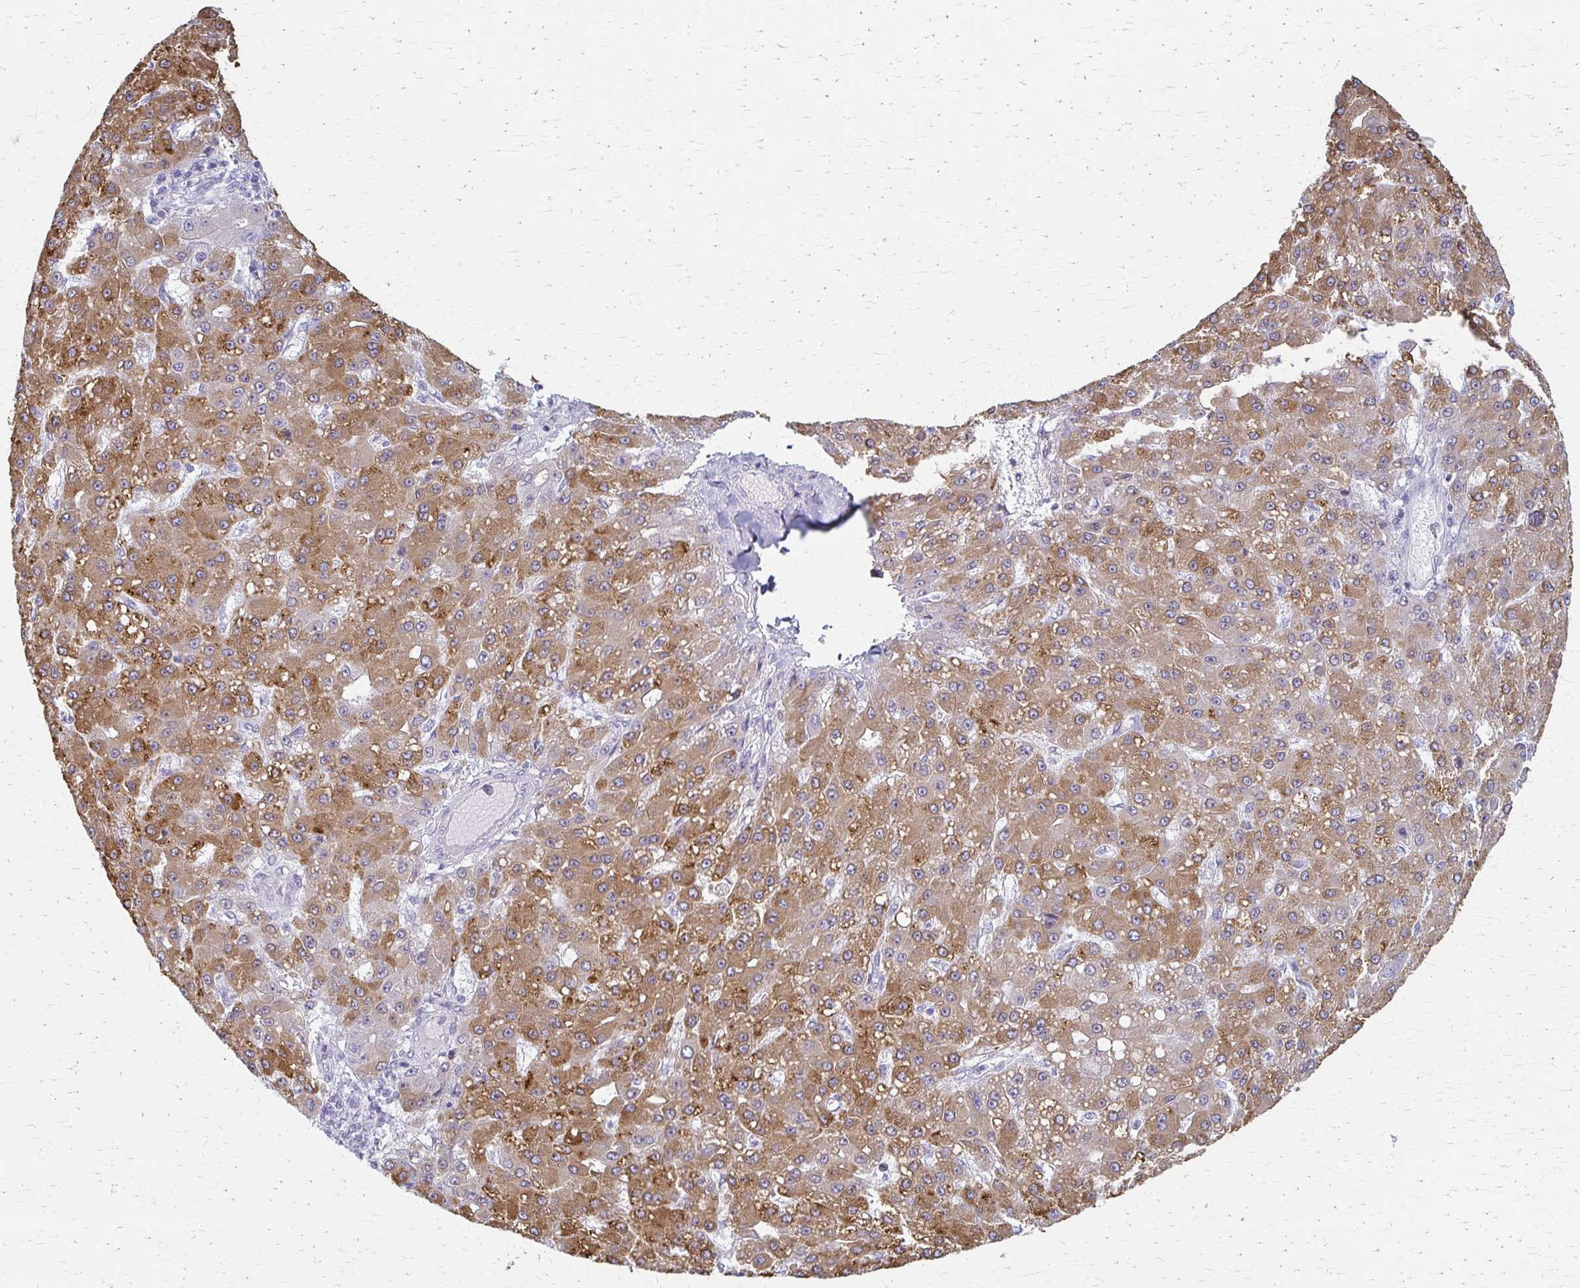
{"staining": {"intensity": "moderate", "quantity": ">75%", "location": "cytoplasmic/membranous"}, "tissue": "liver cancer", "cell_type": "Tumor cells", "image_type": "cancer", "snomed": [{"axis": "morphology", "description": "Carcinoma, Hepatocellular, NOS"}, {"axis": "topography", "description": "Liver"}], "caption": "A brown stain labels moderate cytoplasmic/membranous positivity of a protein in human liver hepatocellular carcinoma tumor cells.", "gene": "CYB5A", "patient": {"sex": "male", "age": 67}}